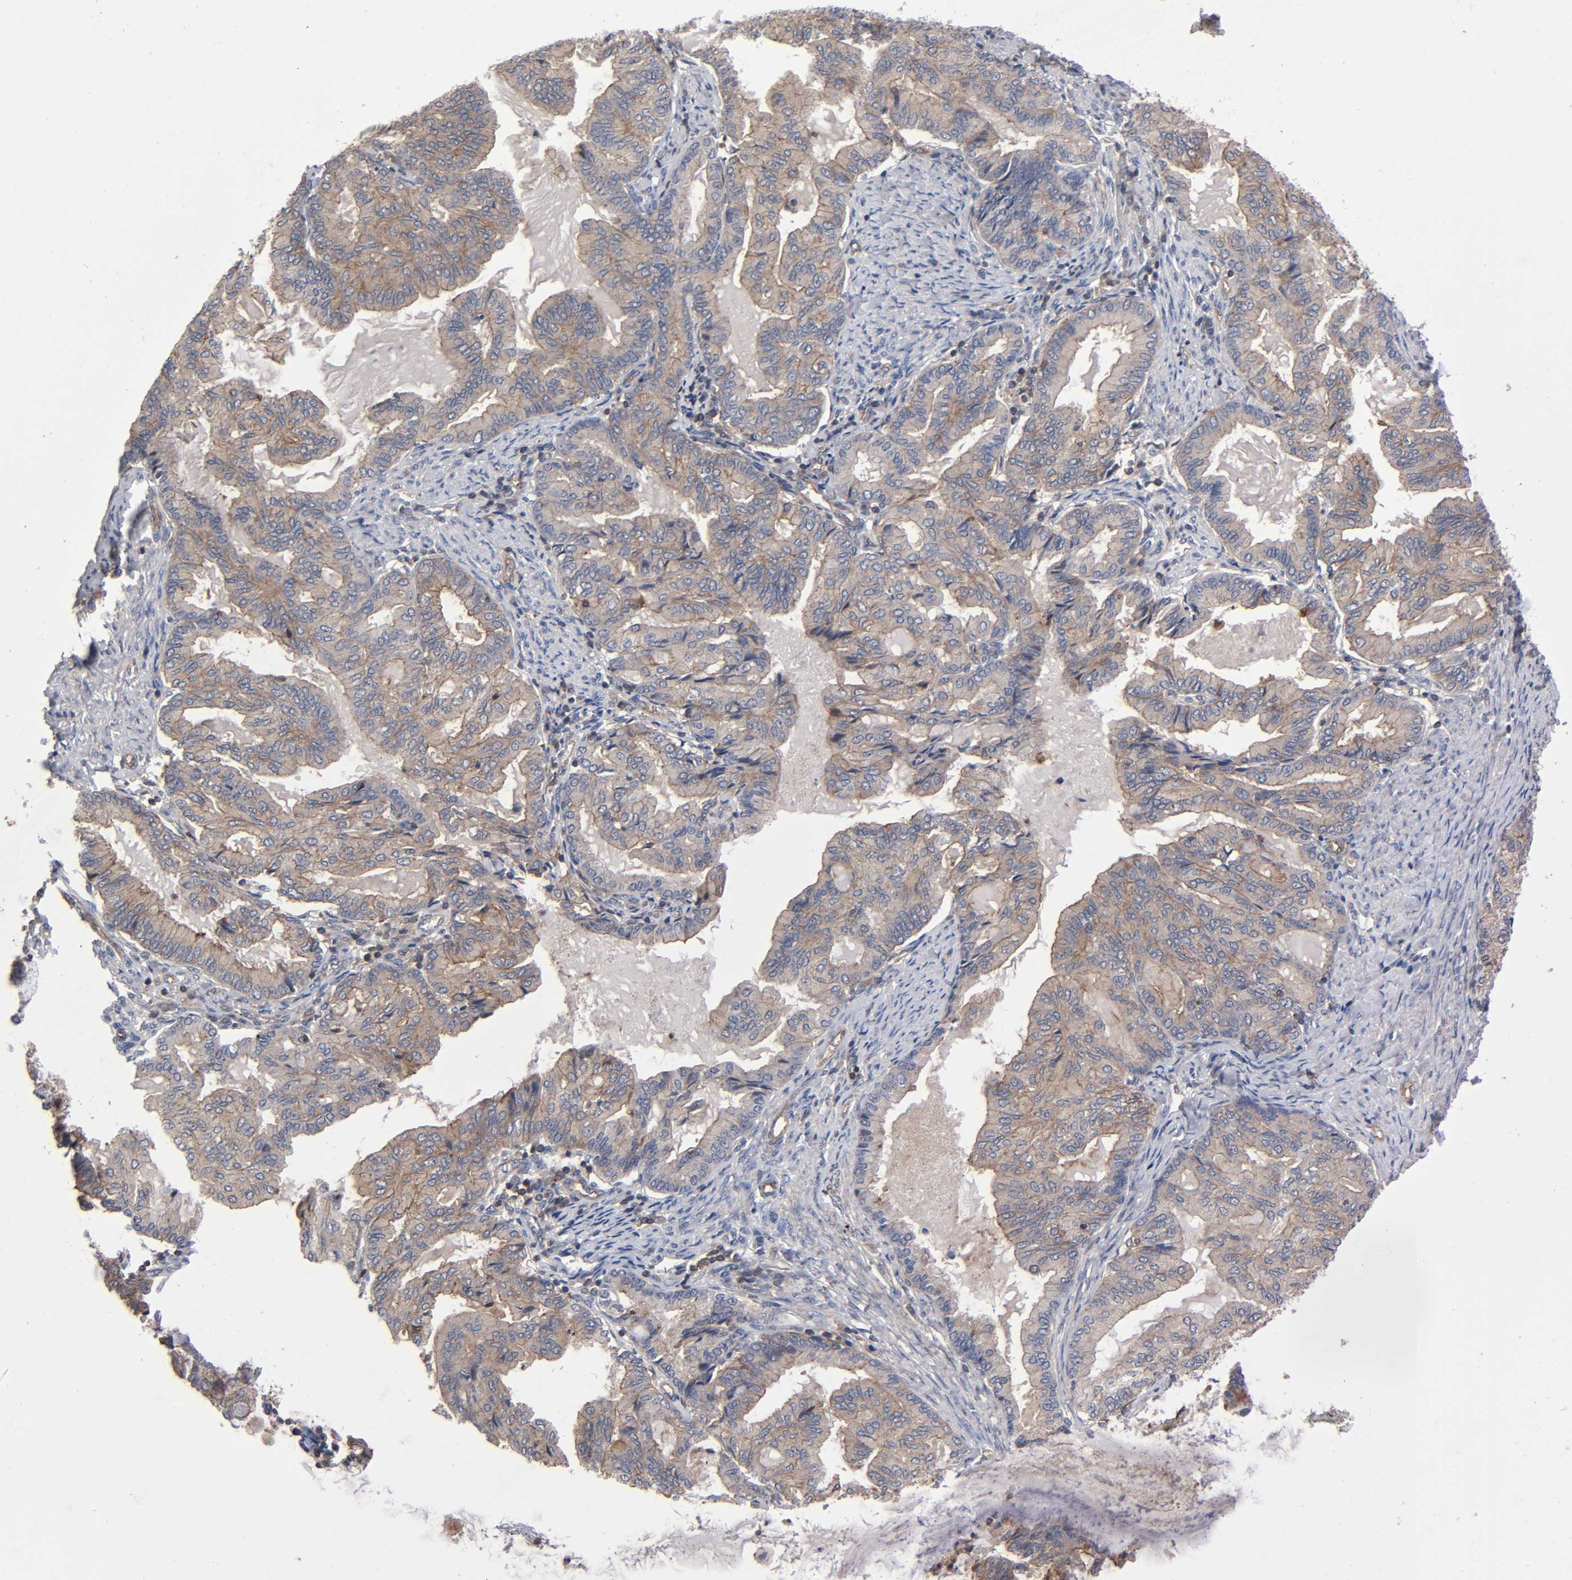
{"staining": {"intensity": "weak", "quantity": ">75%", "location": "cytoplasmic/membranous"}, "tissue": "endometrial cancer", "cell_type": "Tumor cells", "image_type": "cancer", "snomed": [{"axis": "morphology", "description": "Adenocarcinoma, NOS"}, {"axis": "topography", "description": "Endometrium"}], "caption": "Endometrial cancer tissue exhibits weak cytoplasmic/membranous positivity in about >75% of tumor cells", "gene": "LAMTOR2", "patient": {"sex": "female", "age": 86}}